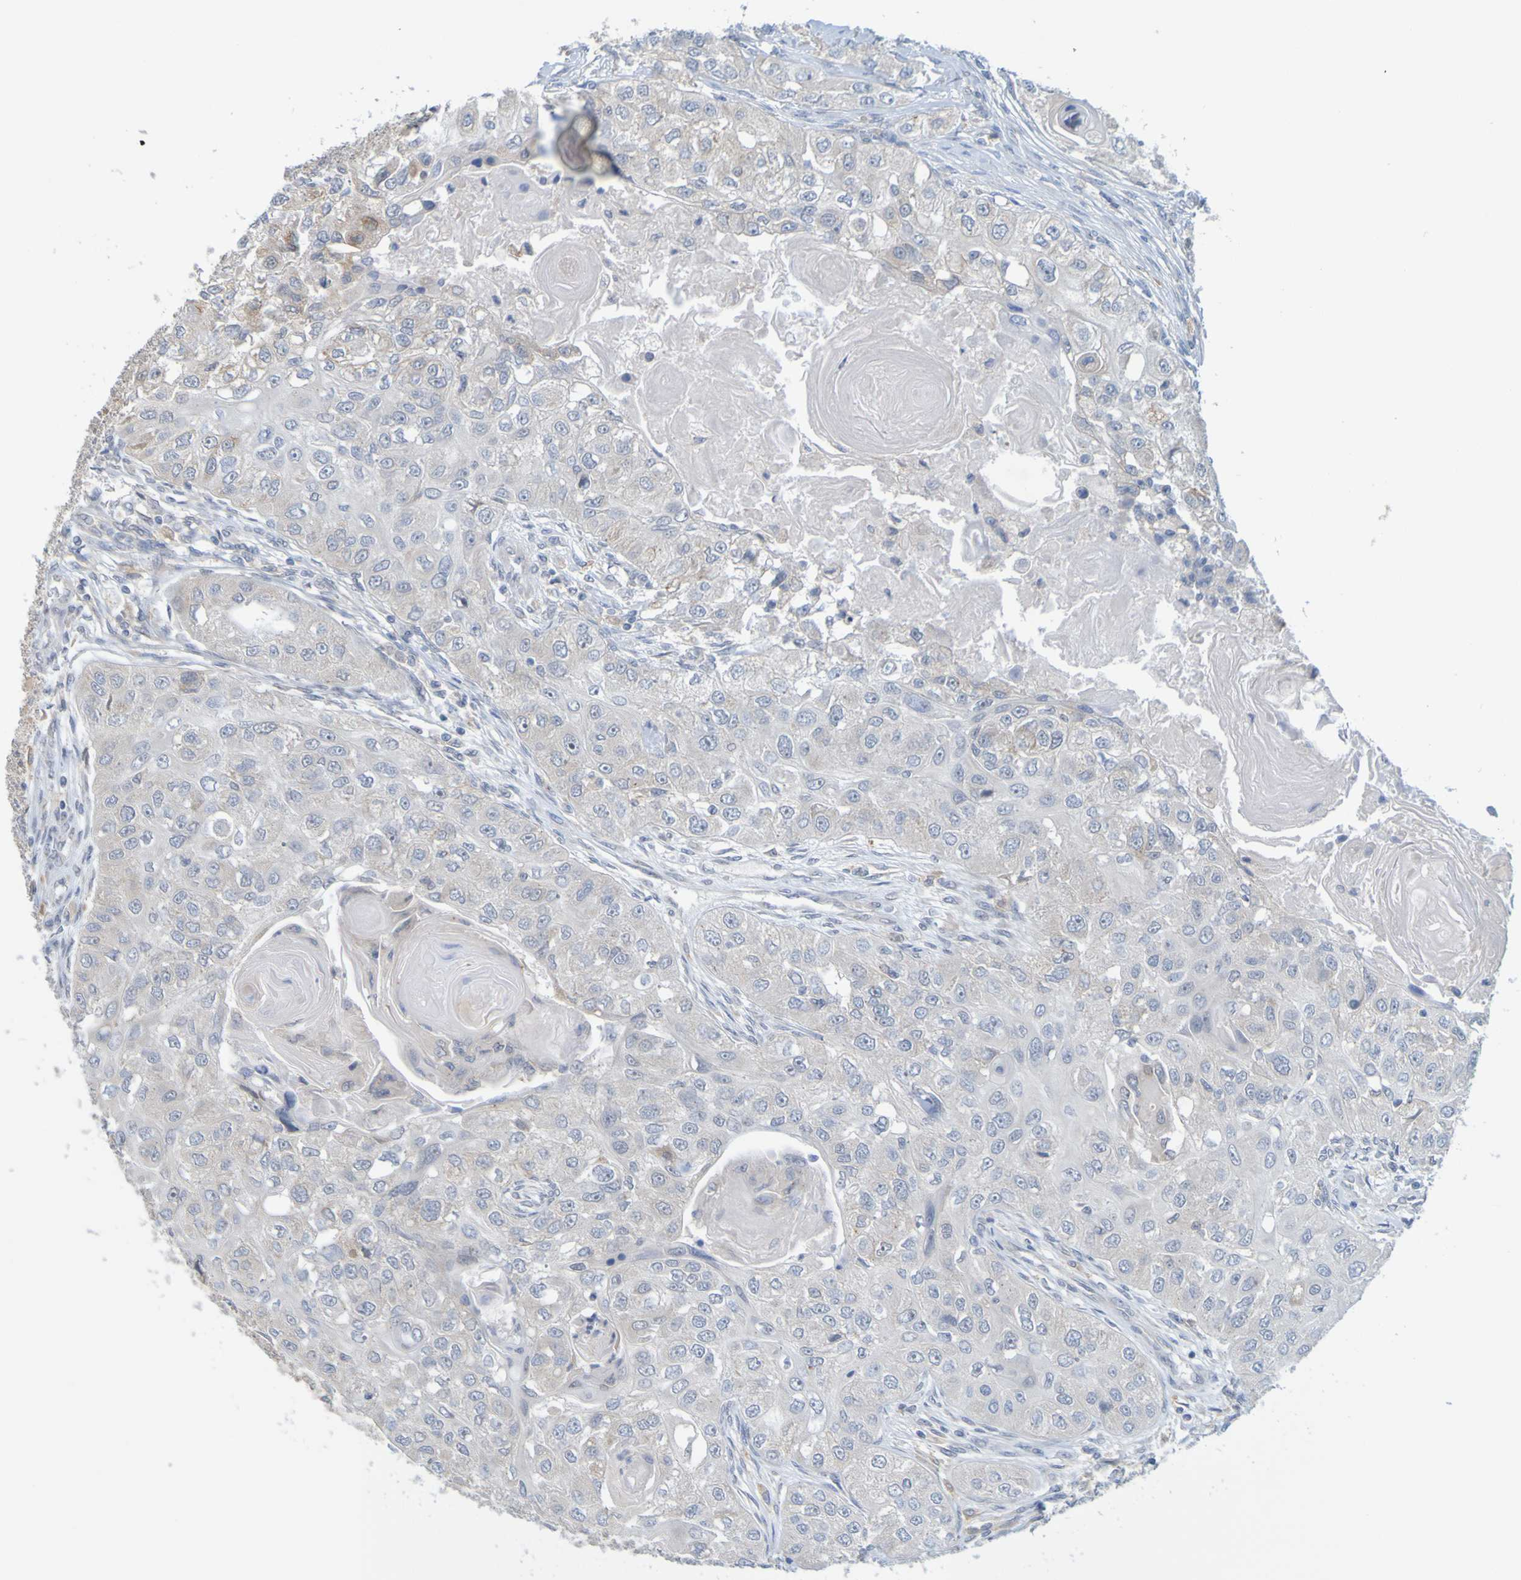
{"staining": {"intensity": "negative", "quantity": "none", "location": "none"}, "tissue": "head and neck cancer", "cell_type": "Tumor cells", "image_type": "cancer", "snomed": [{"axis": "morphology", "description": "Normal tissue, NOS"}, {"axis": "morphology", "description": "Squamous cell carcinoma, NOS"}, {"axis": "topography", "description": "Skeletal muscle"}, {"axis": "topography", "description": "Head-Neck"}], "caption": "There is no significant positivity in tumor cells of head and neck squamous cell carcinoma.", "gene": "LILRB5", "patient": {"sex": "male", "age": 51}}